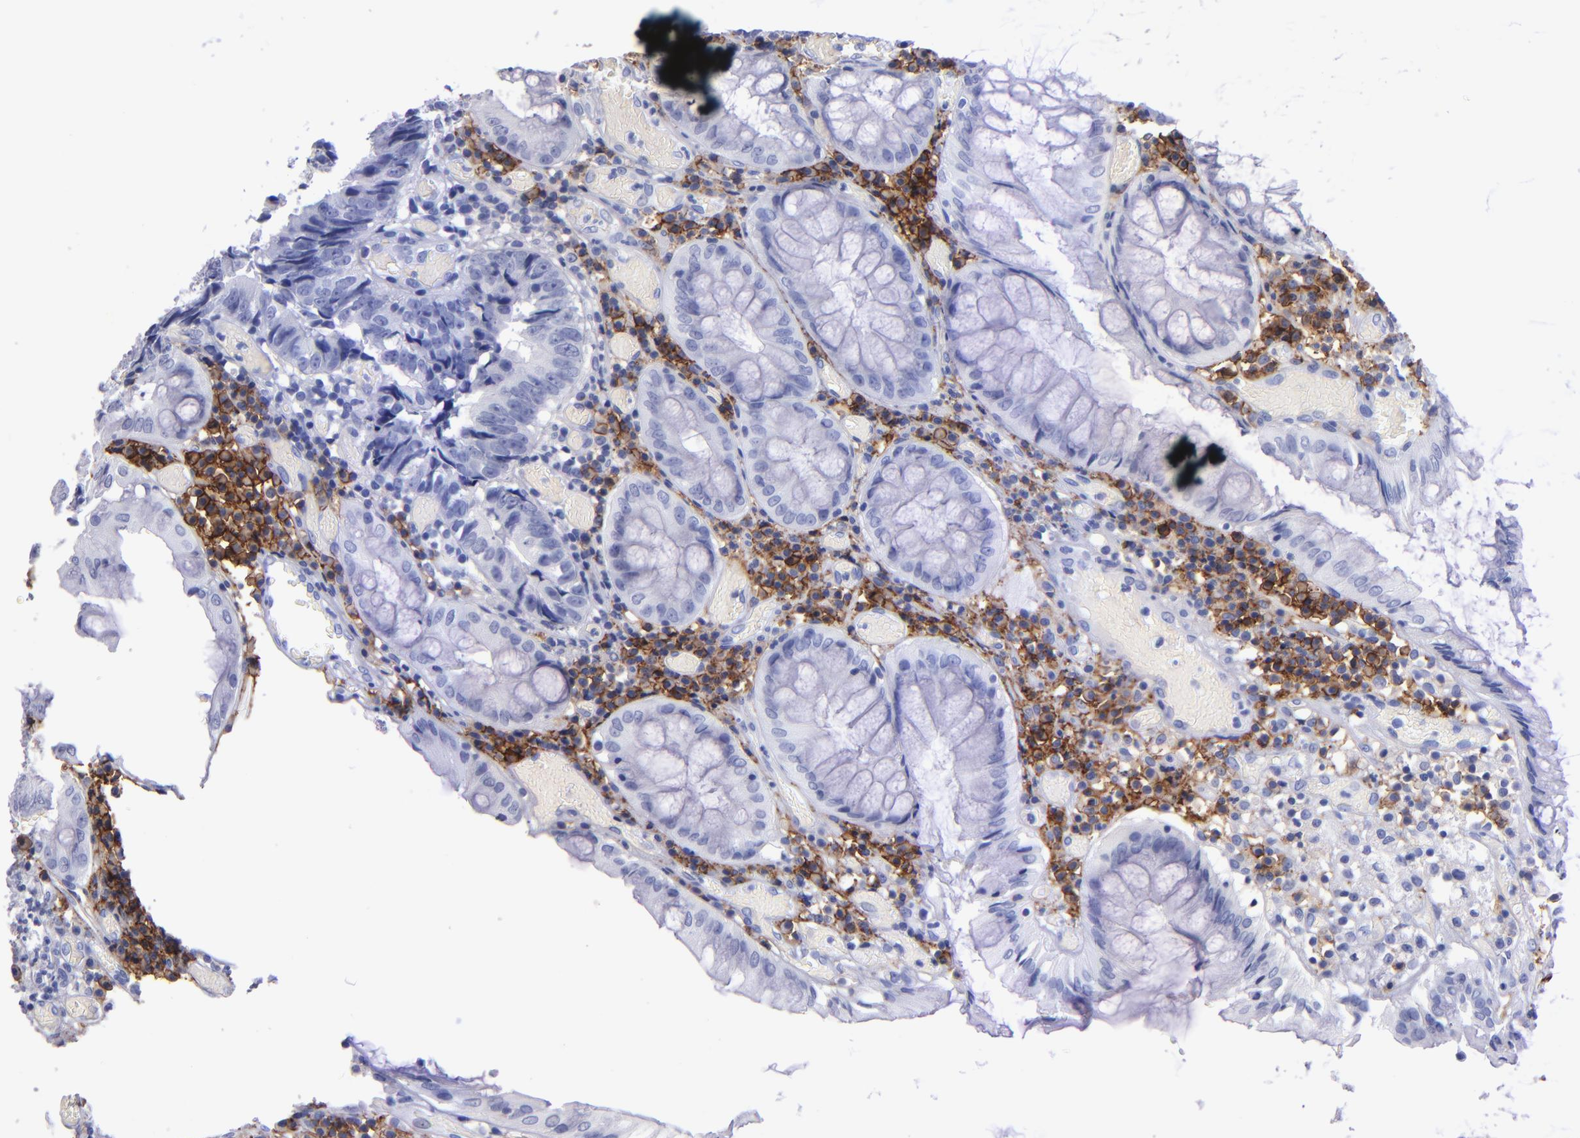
{"staining": {"intensity": "negative", "quantity": "none", "location": "none"}, "tissue": "colorectal cancer", "cell_type": "Tumor cells", "image_type": "cancer", "snomed": [{"axis": "morphology", "description": "Adenocarcinoma, NOS"}, {"axis": "topography", "description": "Rectum"}], "caption": "Human colorectal cancer stained for a protein using immunohistochemistry shows no staining in tumor cells.", "gene": "CD38", "patient": {"sex": "female", "age": 98}}